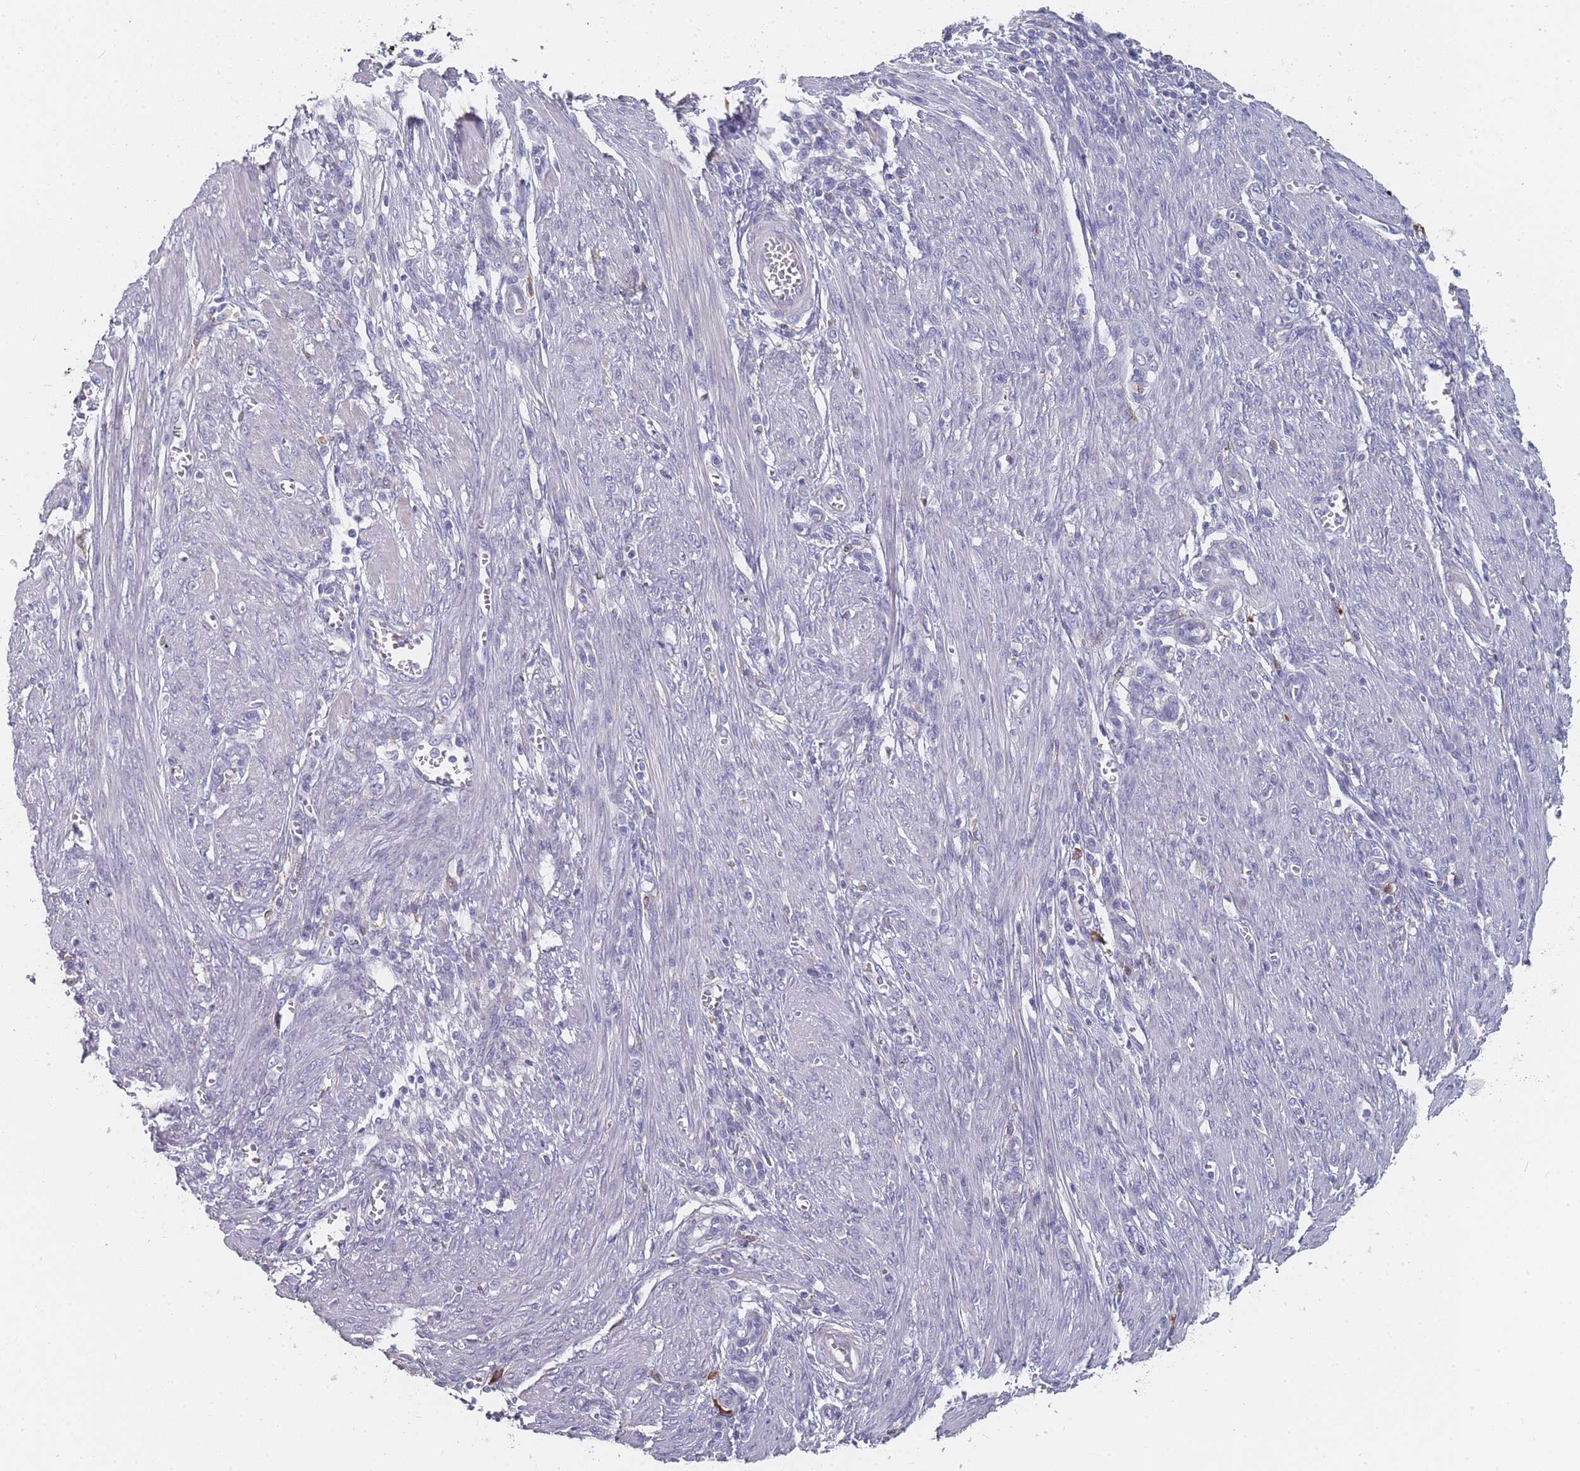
{"staining": {"intensity": "negative", "quantity": "none", "location": "none"}, "tissue": "endometrial cancer", "cell_type": "Tumor cells", "image_type": "cancer", "snomed": [{"axis": "morphology", "description": "Adenocarcinoma, NOS"}, {"axis": "topography", "description": "Endometrium"}], "caption": "High magnification brightfield microscopy of endometrial cancer stained with DAB (3,3'-diaminobenzidine) (brown) and counterstained with hematoxylin (blue): tumor cells show no significant expression.", "gene": "SLC35E4", "patient": {"sex": "female", "age": 51}}